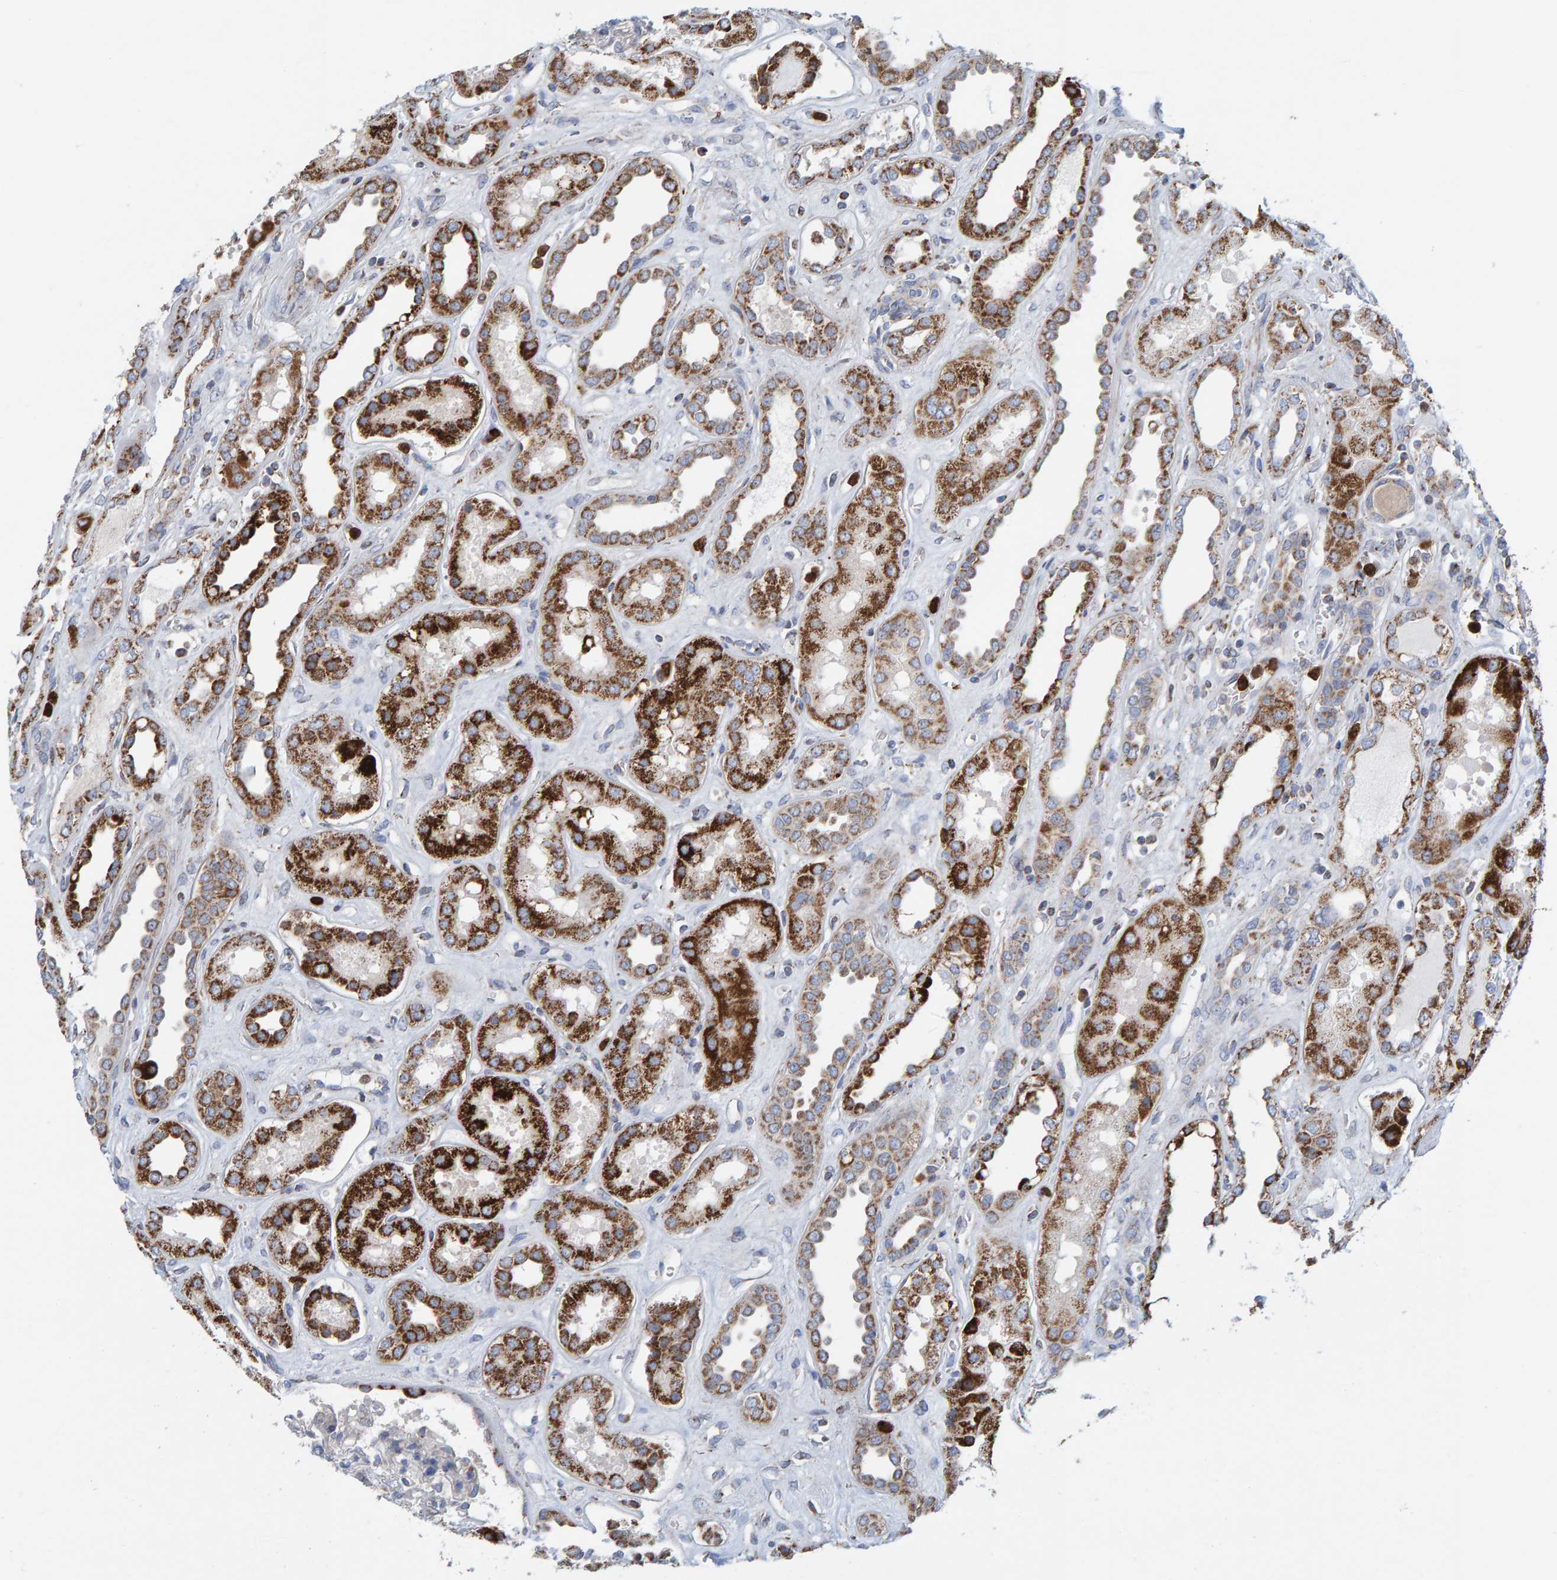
{"staining": {"intensity": "negative", "quantity": "none", "location": "none"}, "tissue": "kidney", "cell_type": "Cells in glomeruli", "image_type": "normal", "snomed": [{"axis": "morphology", "description": "Normal tissue, NOS"}, {"axis": "topography", "description": "Kidney"}], "caption": "DAB (3,3'-diaminobenzidine) immunohistochemical staining of benign kidney displays no significant positivity in cells in glomeruli. (DAB IHC with hematoxylin counter stain).", "gene": "B9D1", "patient": {"sex": "male", "age": 59}}